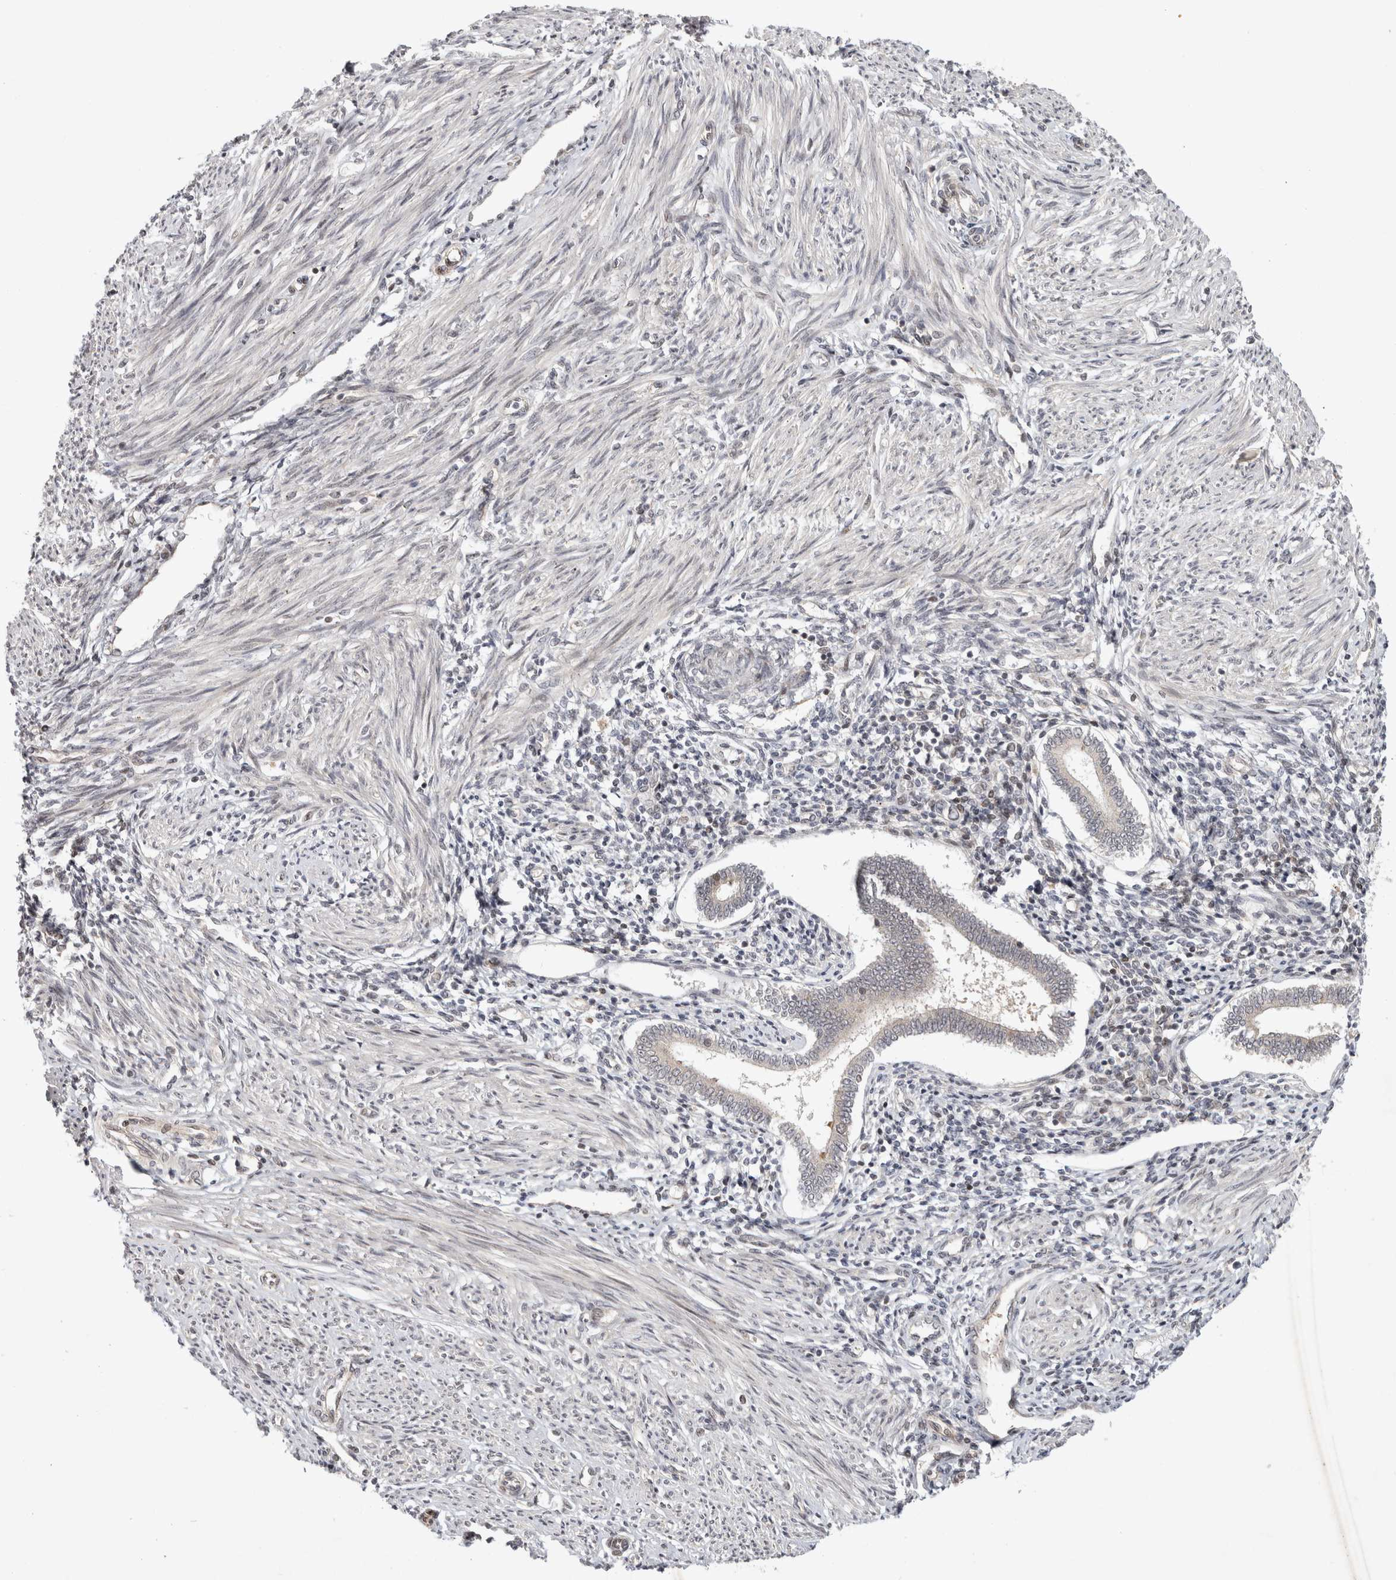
{"staining": {"intensity": "weak", "quantity": "<25%", "location": "cytoplasmic/membranous"}, "tissue": "endometrium", "cell_type": "Cells in endometrial stroma", "image_type": "normal", "snomed": [{"axis": "morphology", "description": "Normal tissue, NOS"}, {"axis": "topography", "description": "Endometrium"}], "caption": "Immunohistochemistry micrograph of unremarkable human endometrium stained for a protein (brown), which demonstrates no staining in cells in endometrial stroma.", "gene": "ZNF318", "patient": {"sex": "female", "age": 42}}